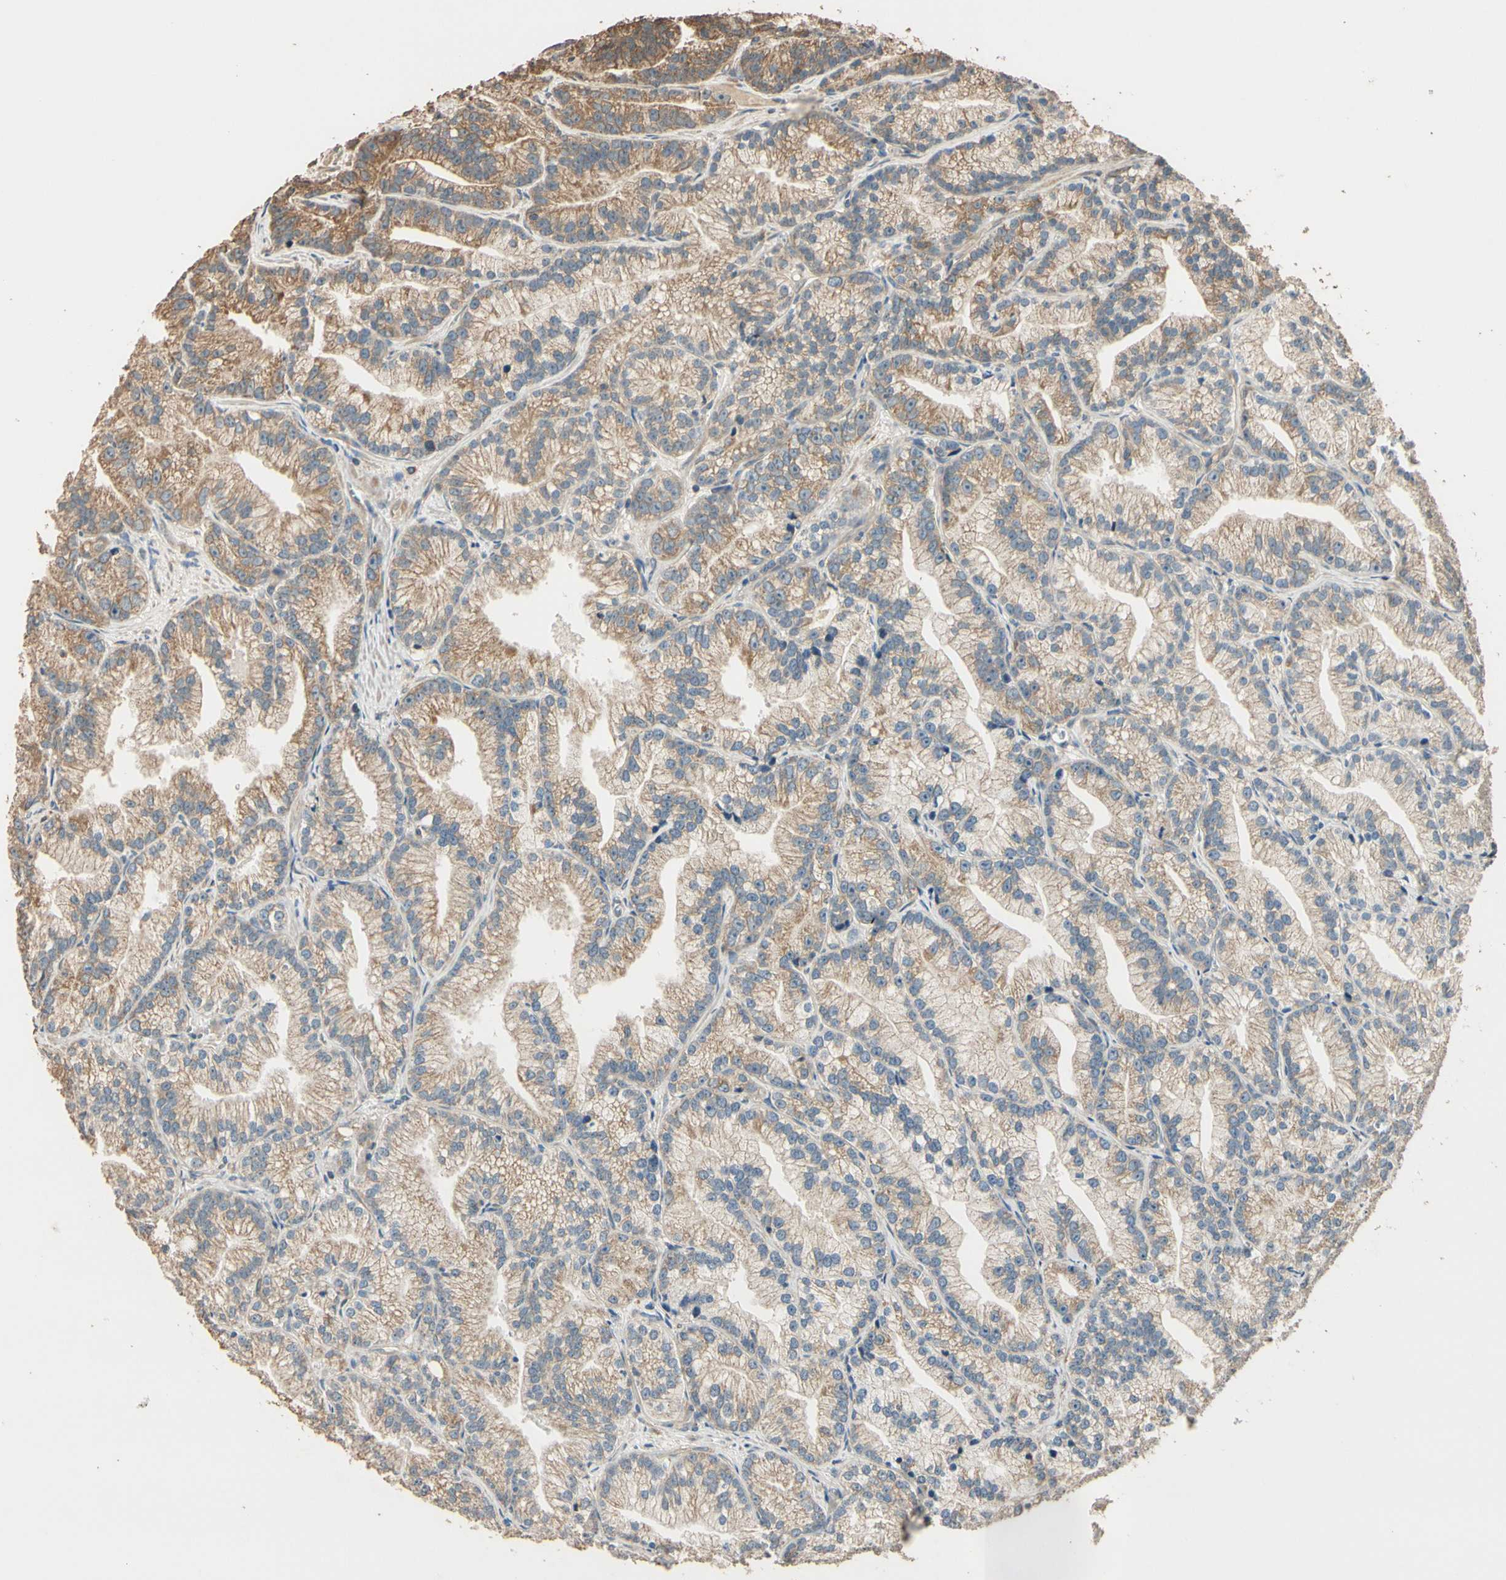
{"staining": {"intensity": "moderate", "quantity": ">75%", "location": "cytoplasmic/membranous"}, "tissue": "prostate cancer", "cell_type": "Tumor cells", "image_type": "cancer", "snomed": [{"axis": "morphology", "description": "Adenocarcinoma, Low grade"}, {"axis": "topography", "description": "Prostate"}], "caption": "The immunohistochemical stain highlights moderate cytoplasmic/membranous expression in tumor cells of prostate cancer tissue.", "gene": "STX18", "patient": {"sex": "male", "age": 89}}